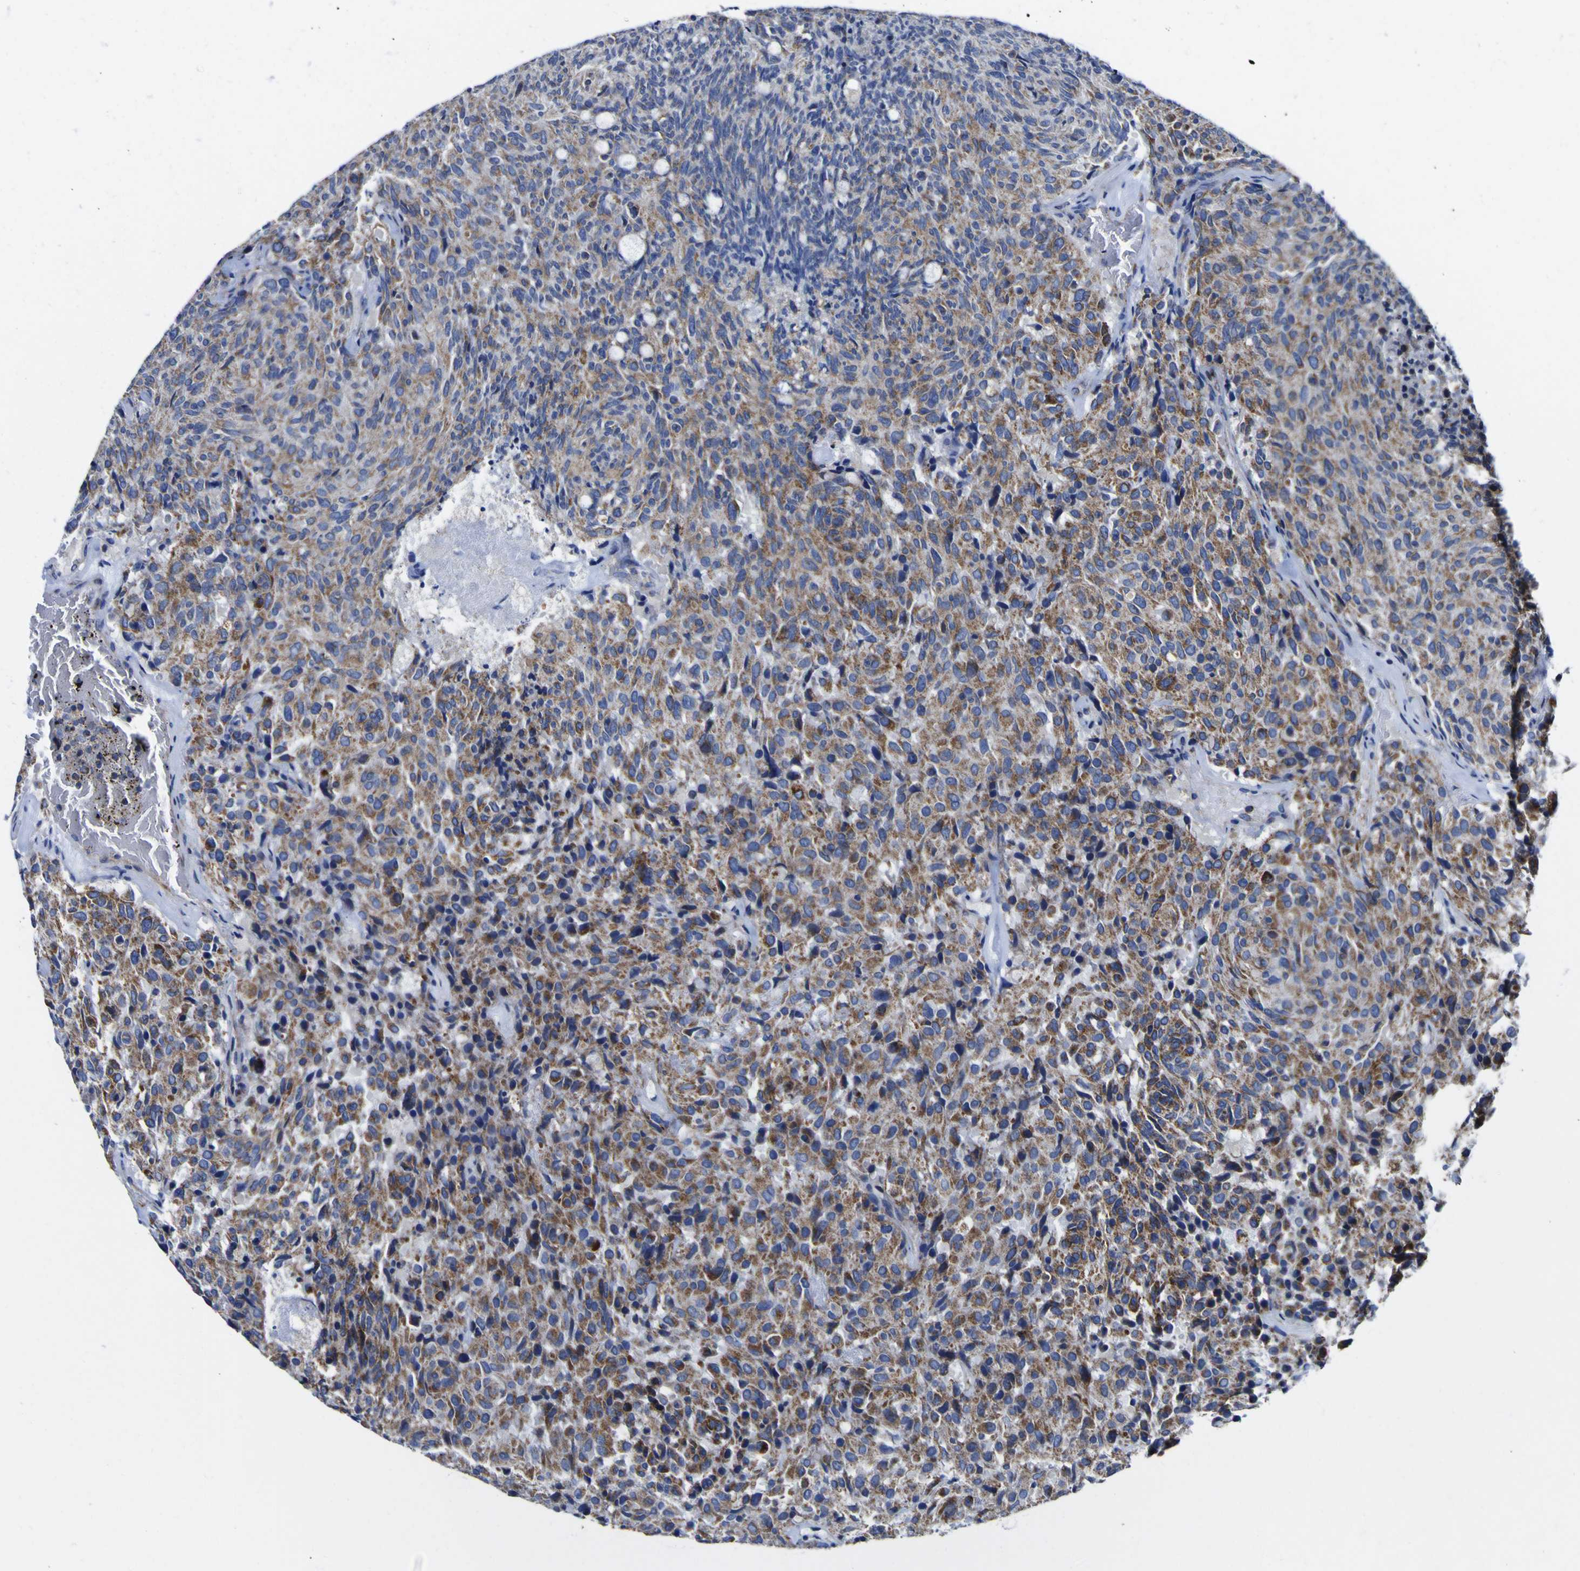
{"staining": {"intensity": "moderate", "quantity": ">75%", "location": "cytoplasmic/membranous"}, "tissue": "carcinoid", "cell_type": "Tumor cells", "image_type": "cancer", "snomed": [{"axis": "morphology", "description": "Carcinoid, malignant, NOS"}, {"axis": "topography", "description": "Pancreas"}], "caption": "A brown stain shows moderate cytoplasmic/membranous positivity of a protein in malignant carcinoid tumor cells.", "gene": "CCDC90B", "patient": {"sex": "female", "age": 54}}